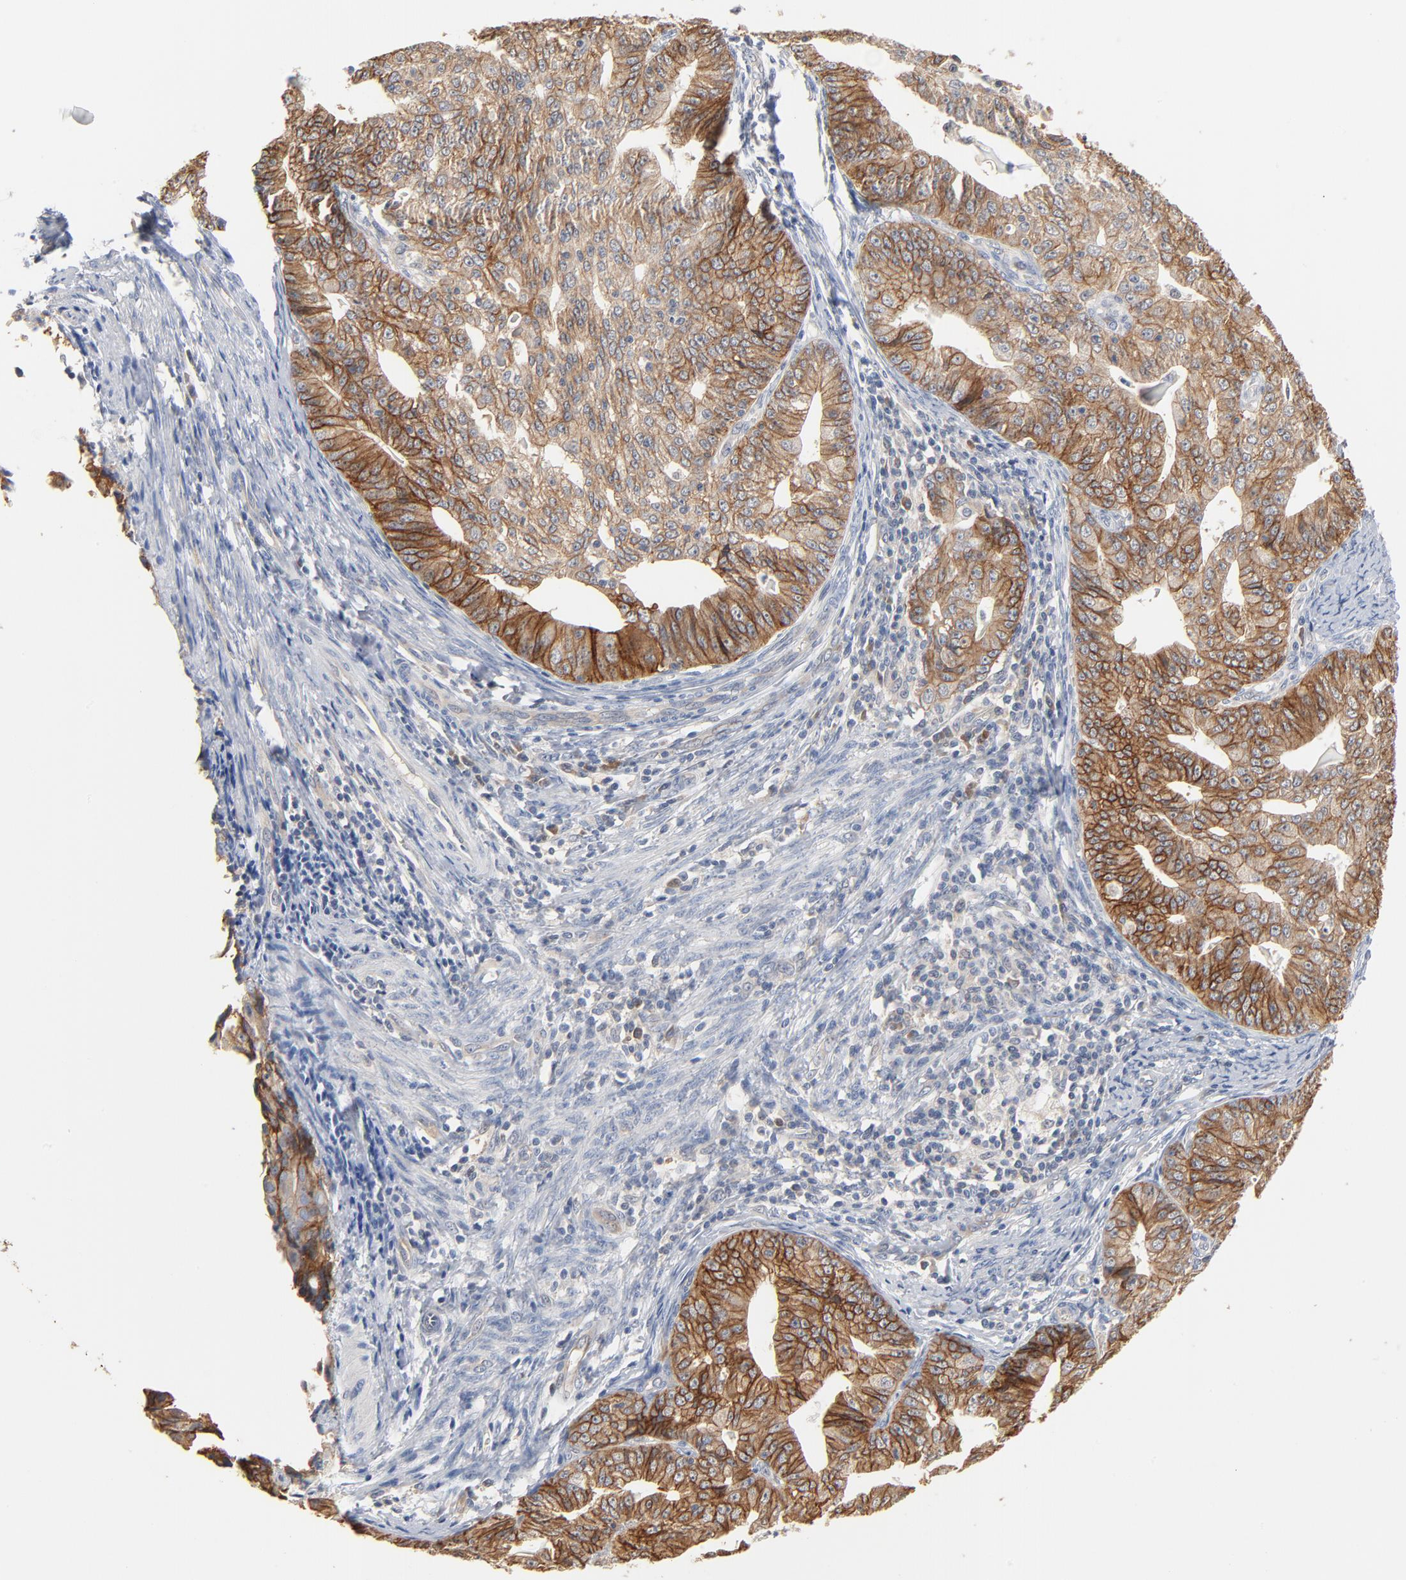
{"staining": {"intensity": "moderate", "quantity": ">75%", "location": "cytoplasmic/membranous"}, "tissue": "endometrial cancer", "cell_type": "Tumor cells", "image_type": "cancer", "snomed": [{"axis": "morphology", "description": "Adenocarcinoma, NOS"}, {"axis": "topography", "description": "Endometrium"}], "caption": "The image exhibits staining of adenocarcinoma (endometrial), revealing moderate cytoplasmic/membranous protein expression (brown color) within tumor cells.", "gene": "EPCAM", "patient": {"sex": "female", "age": 56}}